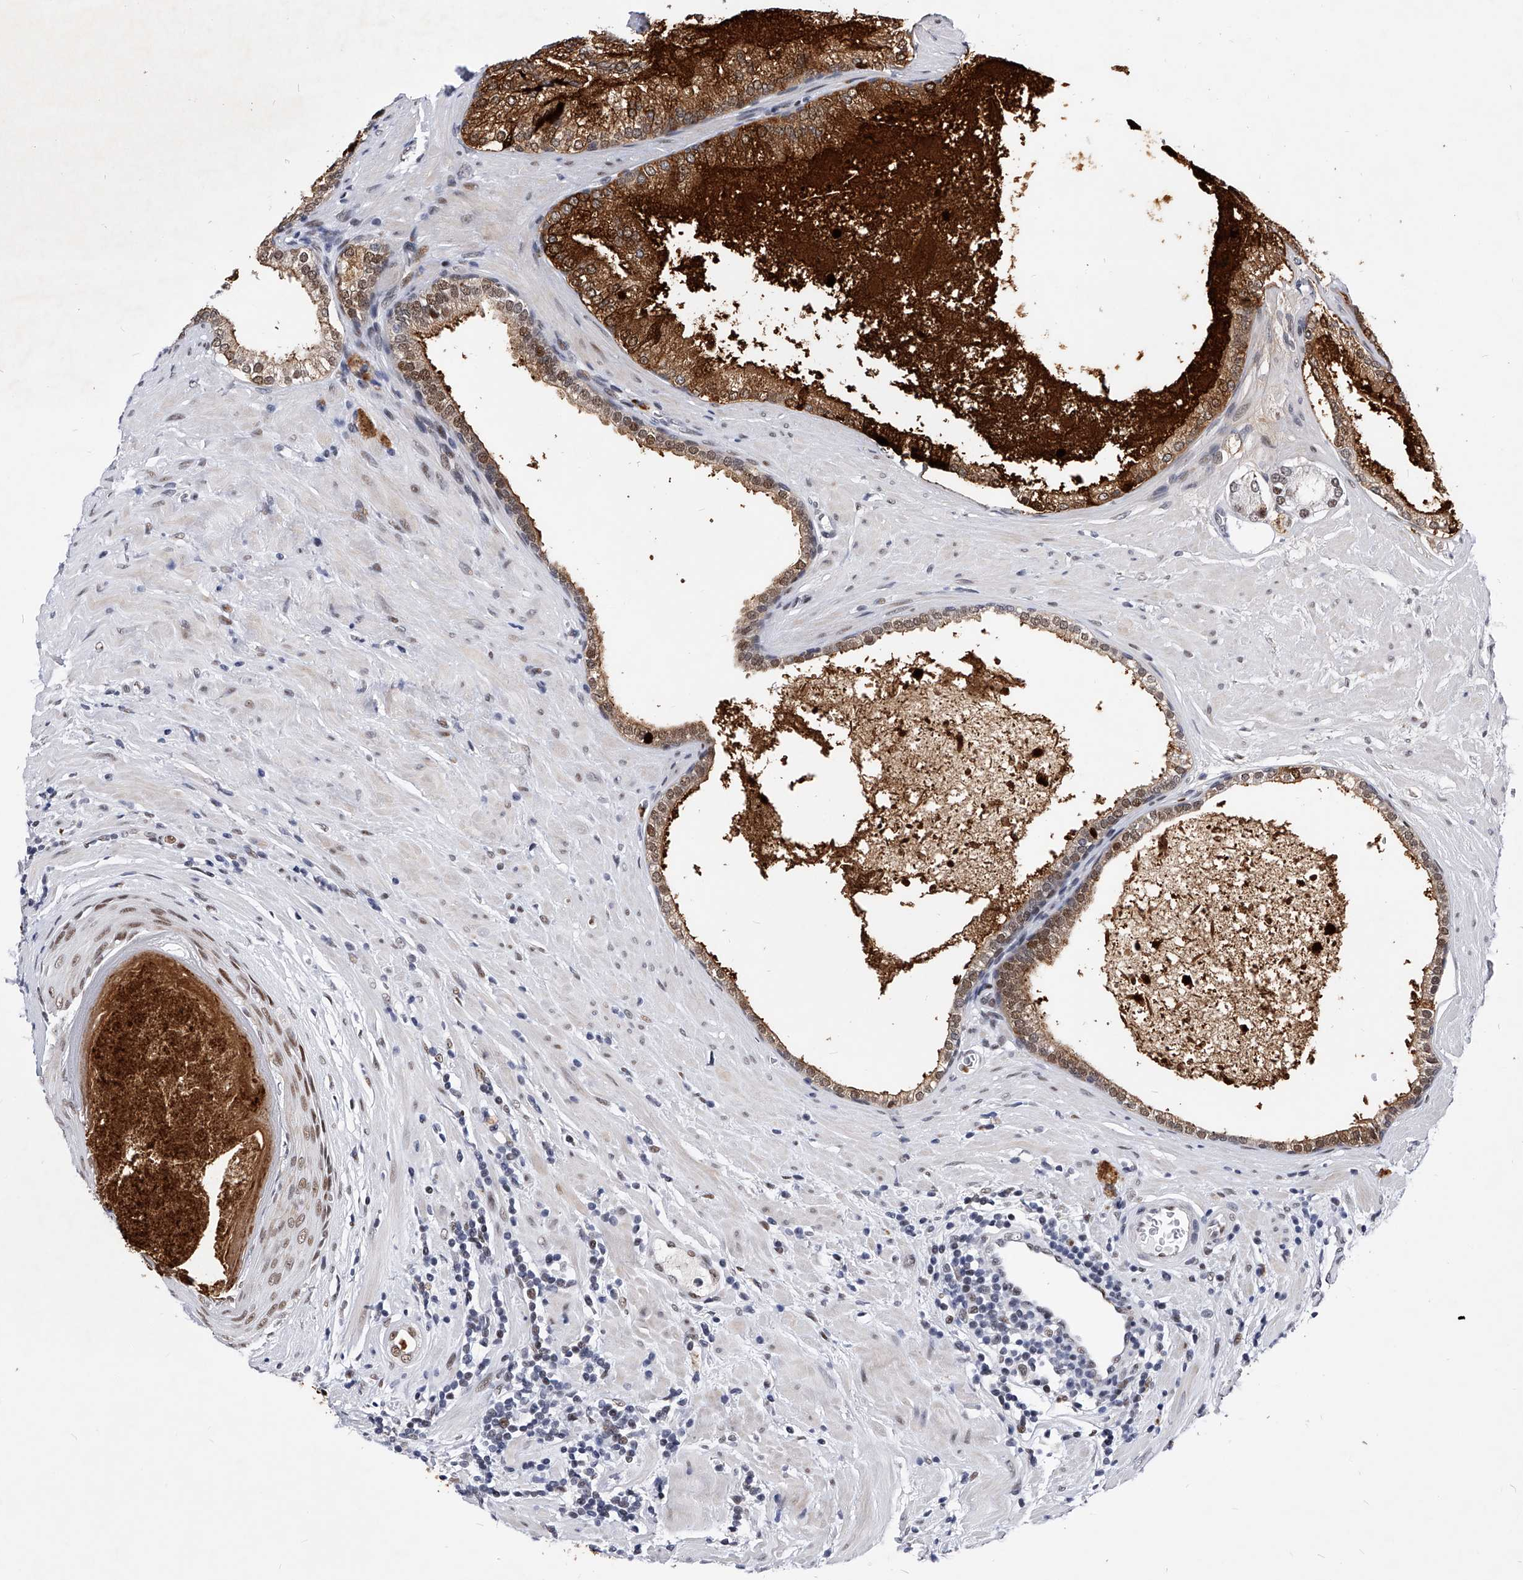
{"staining": {"intensity": "moderate", "quantity": "25%-75%", "location": "cytoplasmic/membranous,nuclear"}, "tissue": "prostate cancer", "cell_type": "Tumor cells", "image_type": "cancer", "snomed": [{"axis": "morphology", "description": "Adenocarcinoma, High grade"}, {"axis": "topography", "description": "Prostate"}], "caption": "A high-resolution image shows IHC staining of prostate cancer (adenocarcinoma (high-grade)), which displays moderate cytoplasmic/membranous and nuclear positivity in approximately 25%-75% of tumor cells. The protein is shown in brown color, while the nuclei are stained blue.", "gene": "TESK2", "patient": {"sex": "male", "age": 73}}